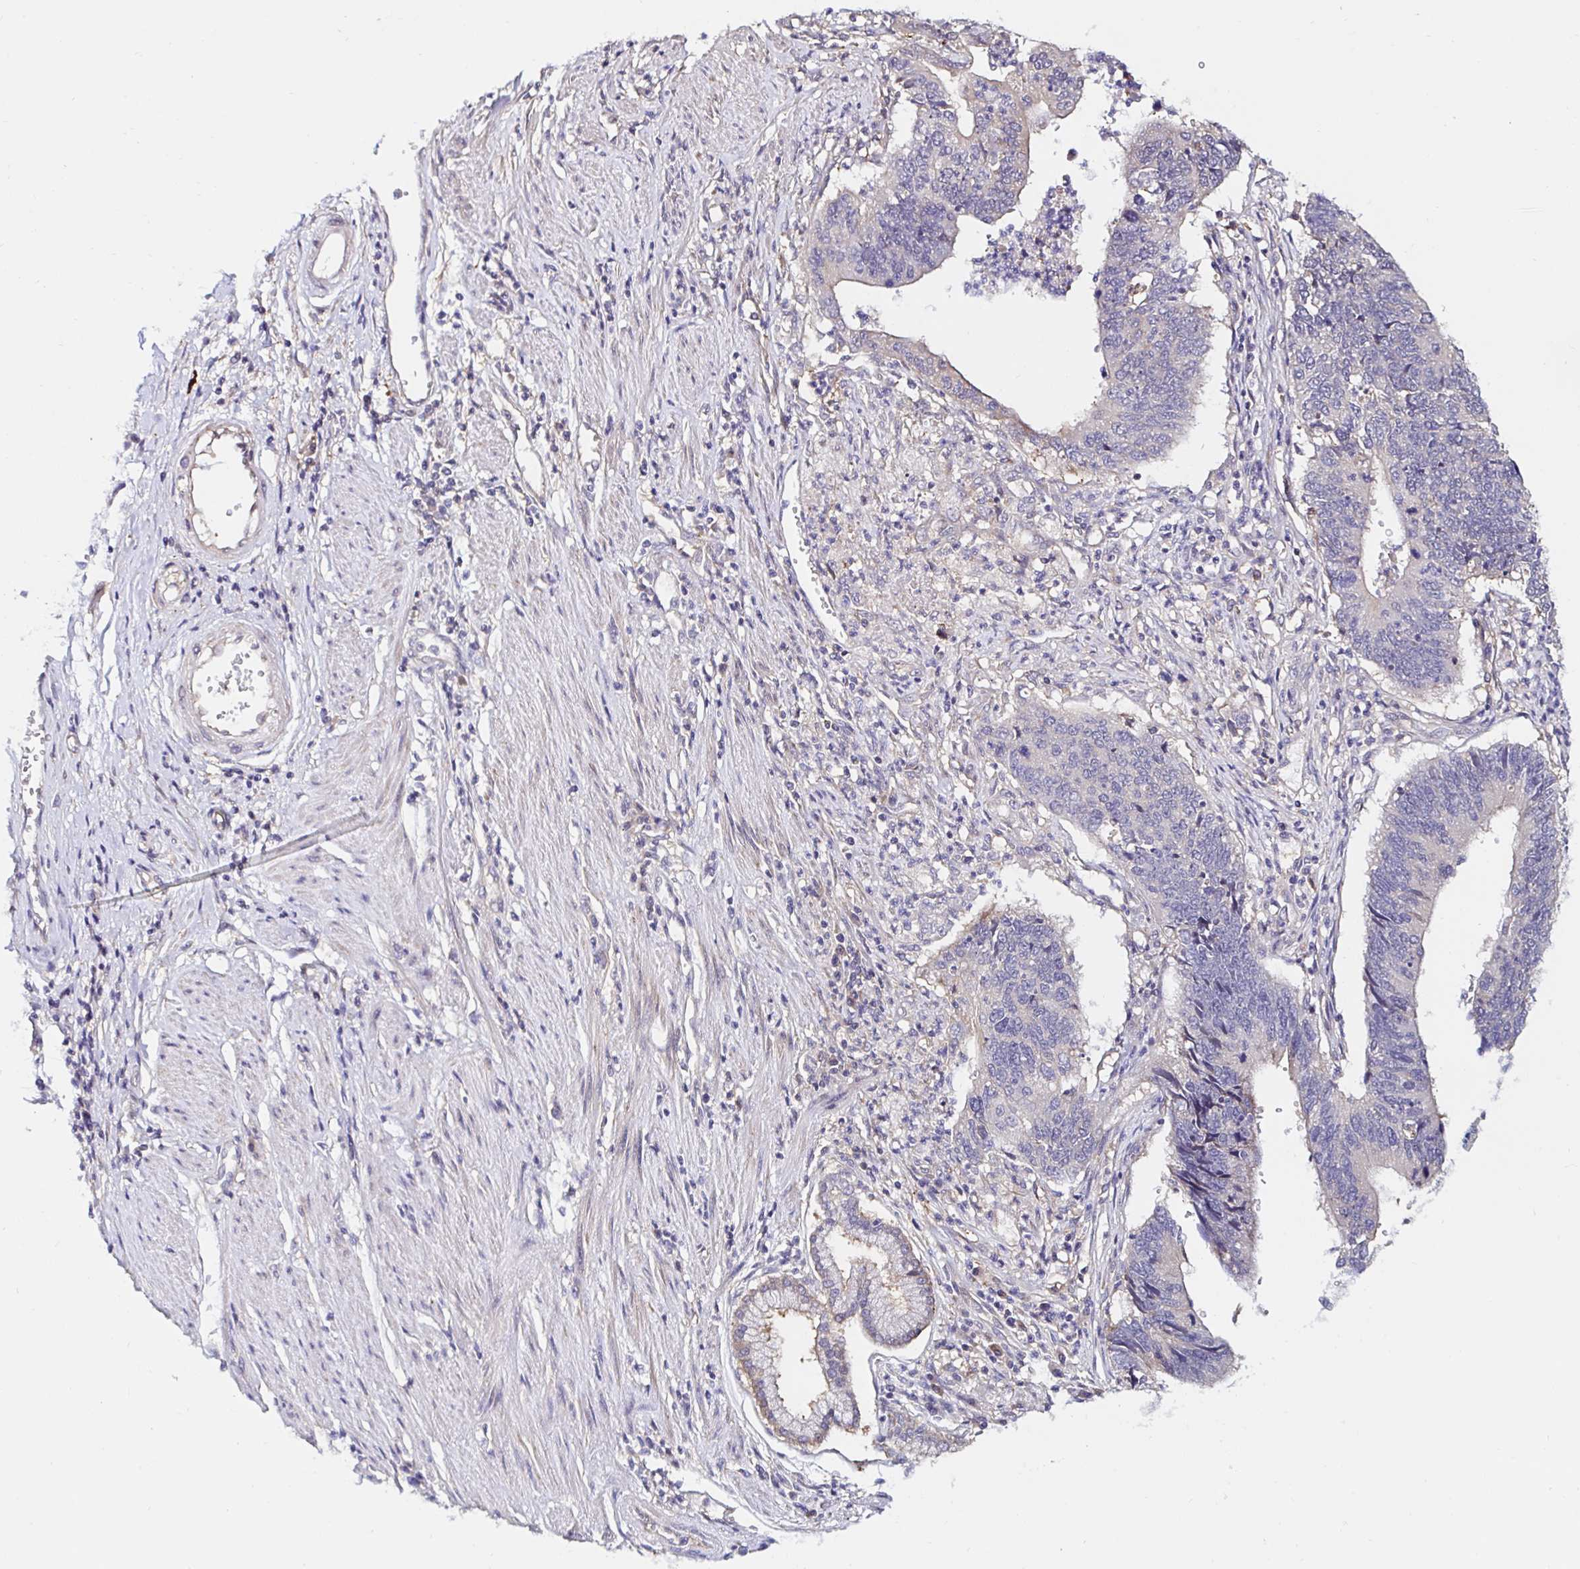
{"staining": {"intensity": "negative", "quantity": "none", "location": "none"}, "tissue": "stomach cancer", "cell_type": "Tumor cells", "image_type": "cancer", "snomed": [{"axis": "morphology", "description": "Adenocarcinoma, NOS"}, {"axis": "topography", "description": "Stomach"}], "caption": "An IHC photomicrograph of stomach cancer is shown. There is no staining in tumor cells of stomach cancer.", "gene": "RSRP1", "patient": {"sex": "male", "age": 59}}